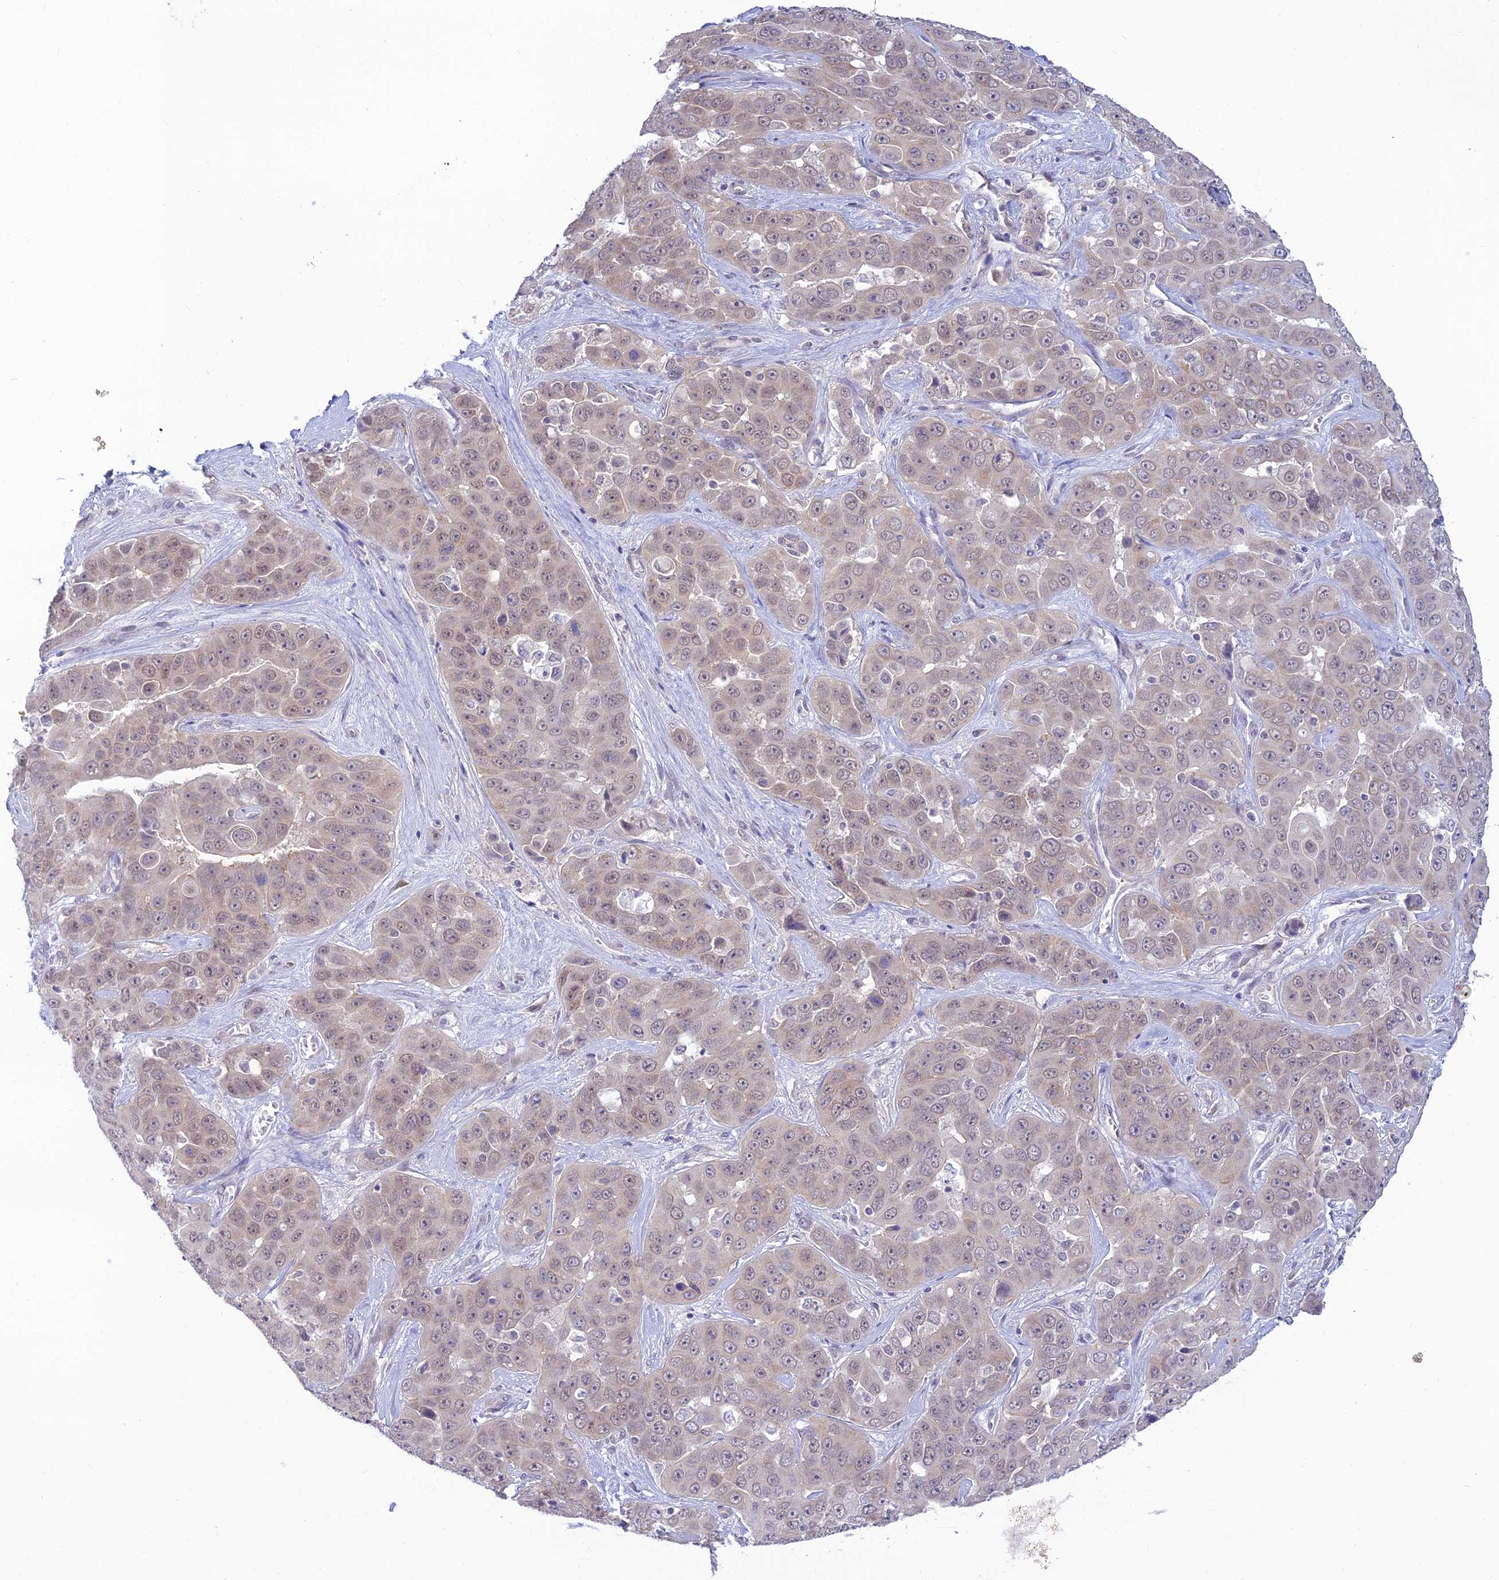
{"staining": {"intensity": "weak", "quantity": "<25%", "location": "nuclear"}, "tissue": "liver cancer", "cell_type": "Tumor cells", "image_type": "cancer", "snomed": [{"axis": "morphology", "description": "Cholangiocarcinoma"}, {"axis": "topography", "description": "Liver"}], "caption": "Liver cancer (cholangiocarcinoma) was stained to show a protein in brown. There is no significant staining in tumor cells.", "gene": "SKIC8", "patient": {"sex": "female", "age": 52}}